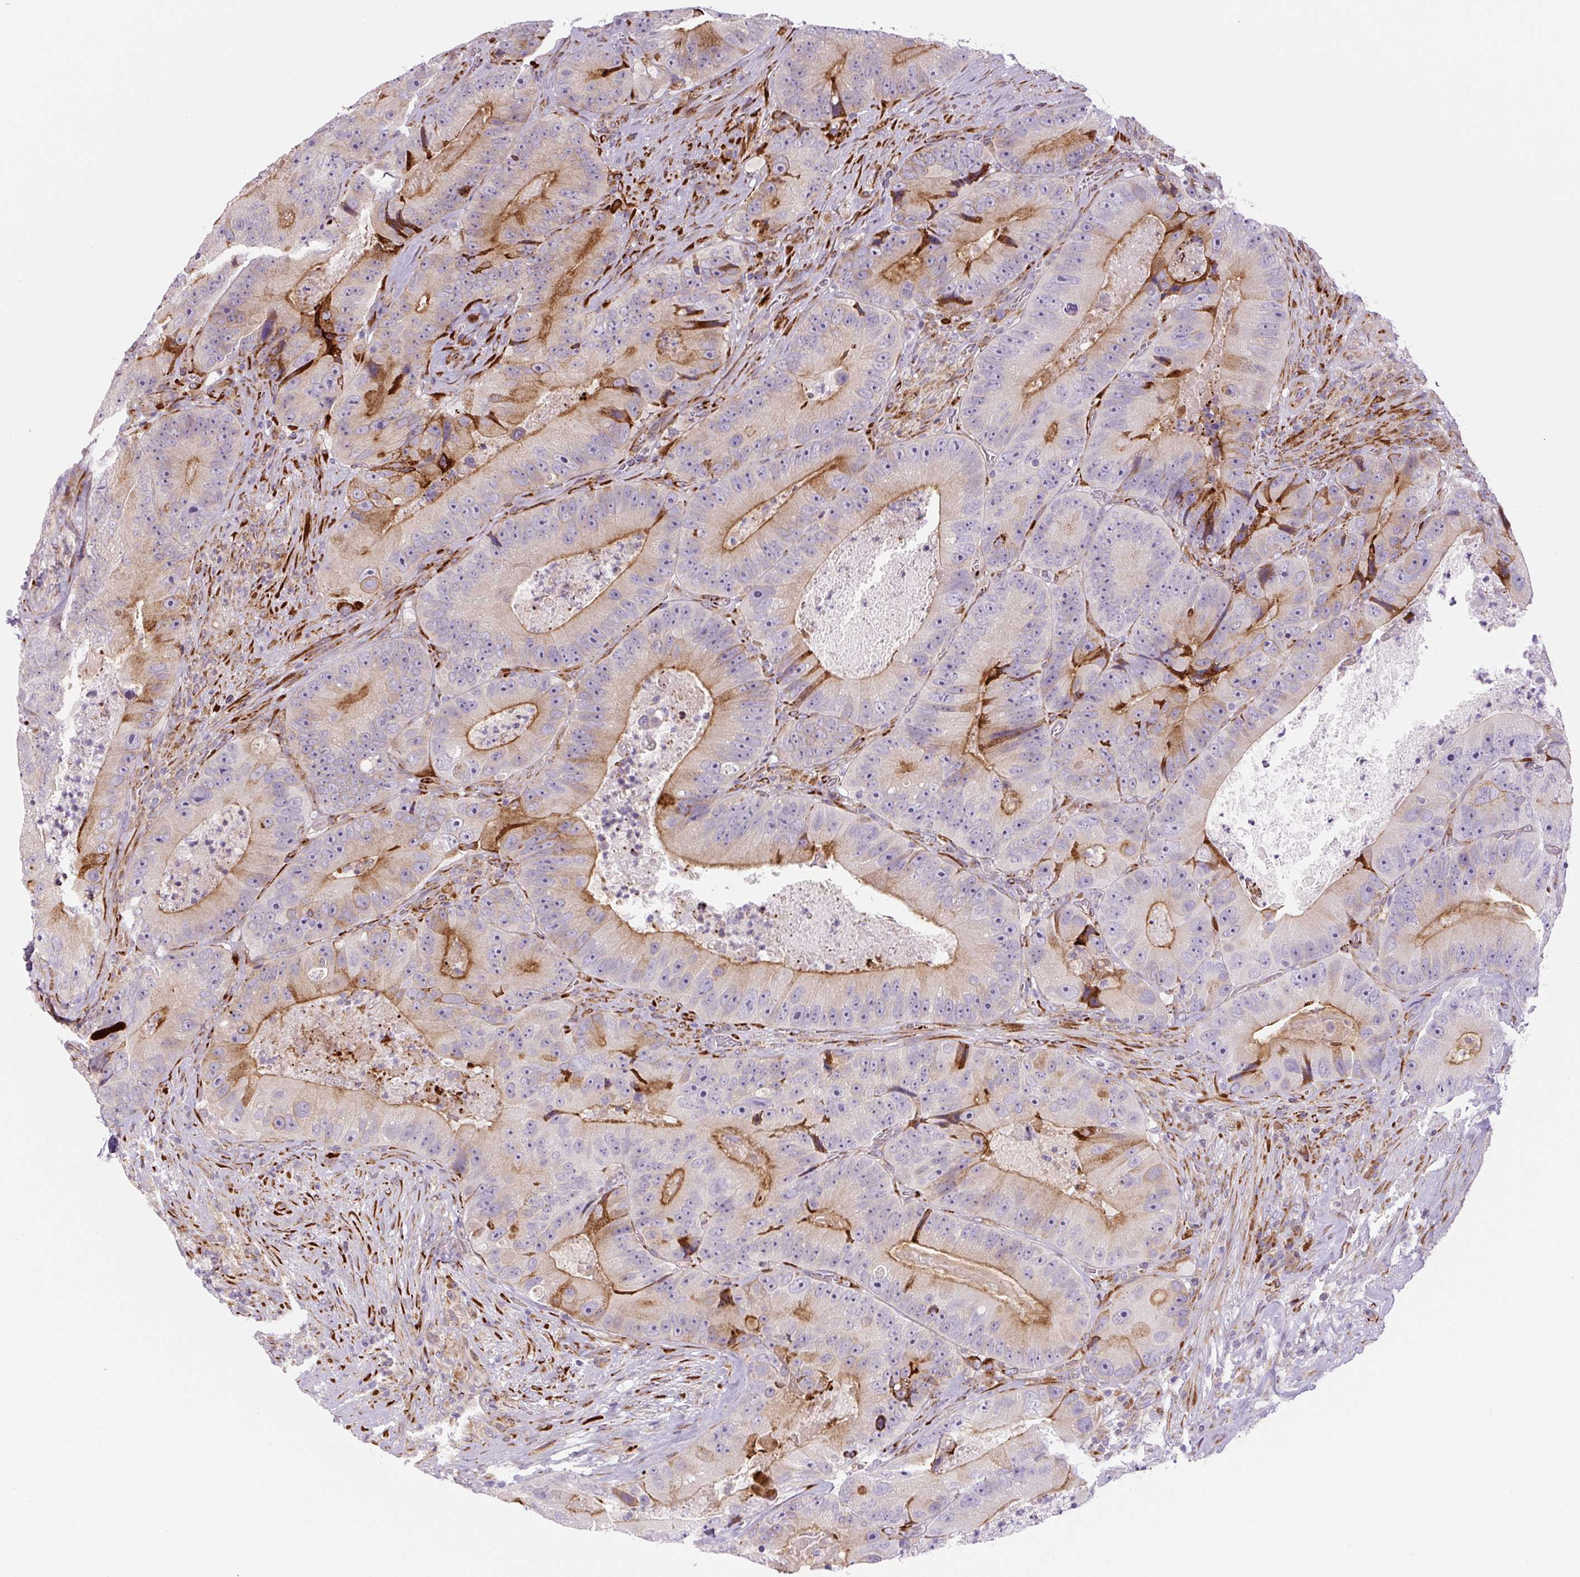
{"staining": {"intensity": "moderate", "quantity": "25%-75%", "location": "cytoplasmic/membranous"}, "tissue": "colorectal cancer", "cell_type": "Tumor cells", "image_type": "cancer", "snomed": [{"axis": "morphology", "description": "Adenocarcinoma, NOS"}, {"axis": "topography", "description": "Colon"}], "caption": "Tumor cells display medium levels of moderate cytoplasmic/membranous staining in approximately 25%-75% of cells in adenocarcinoma (colorectal).", "gene": "DISP3", "patient": {"sex": "female", "age": 86}}